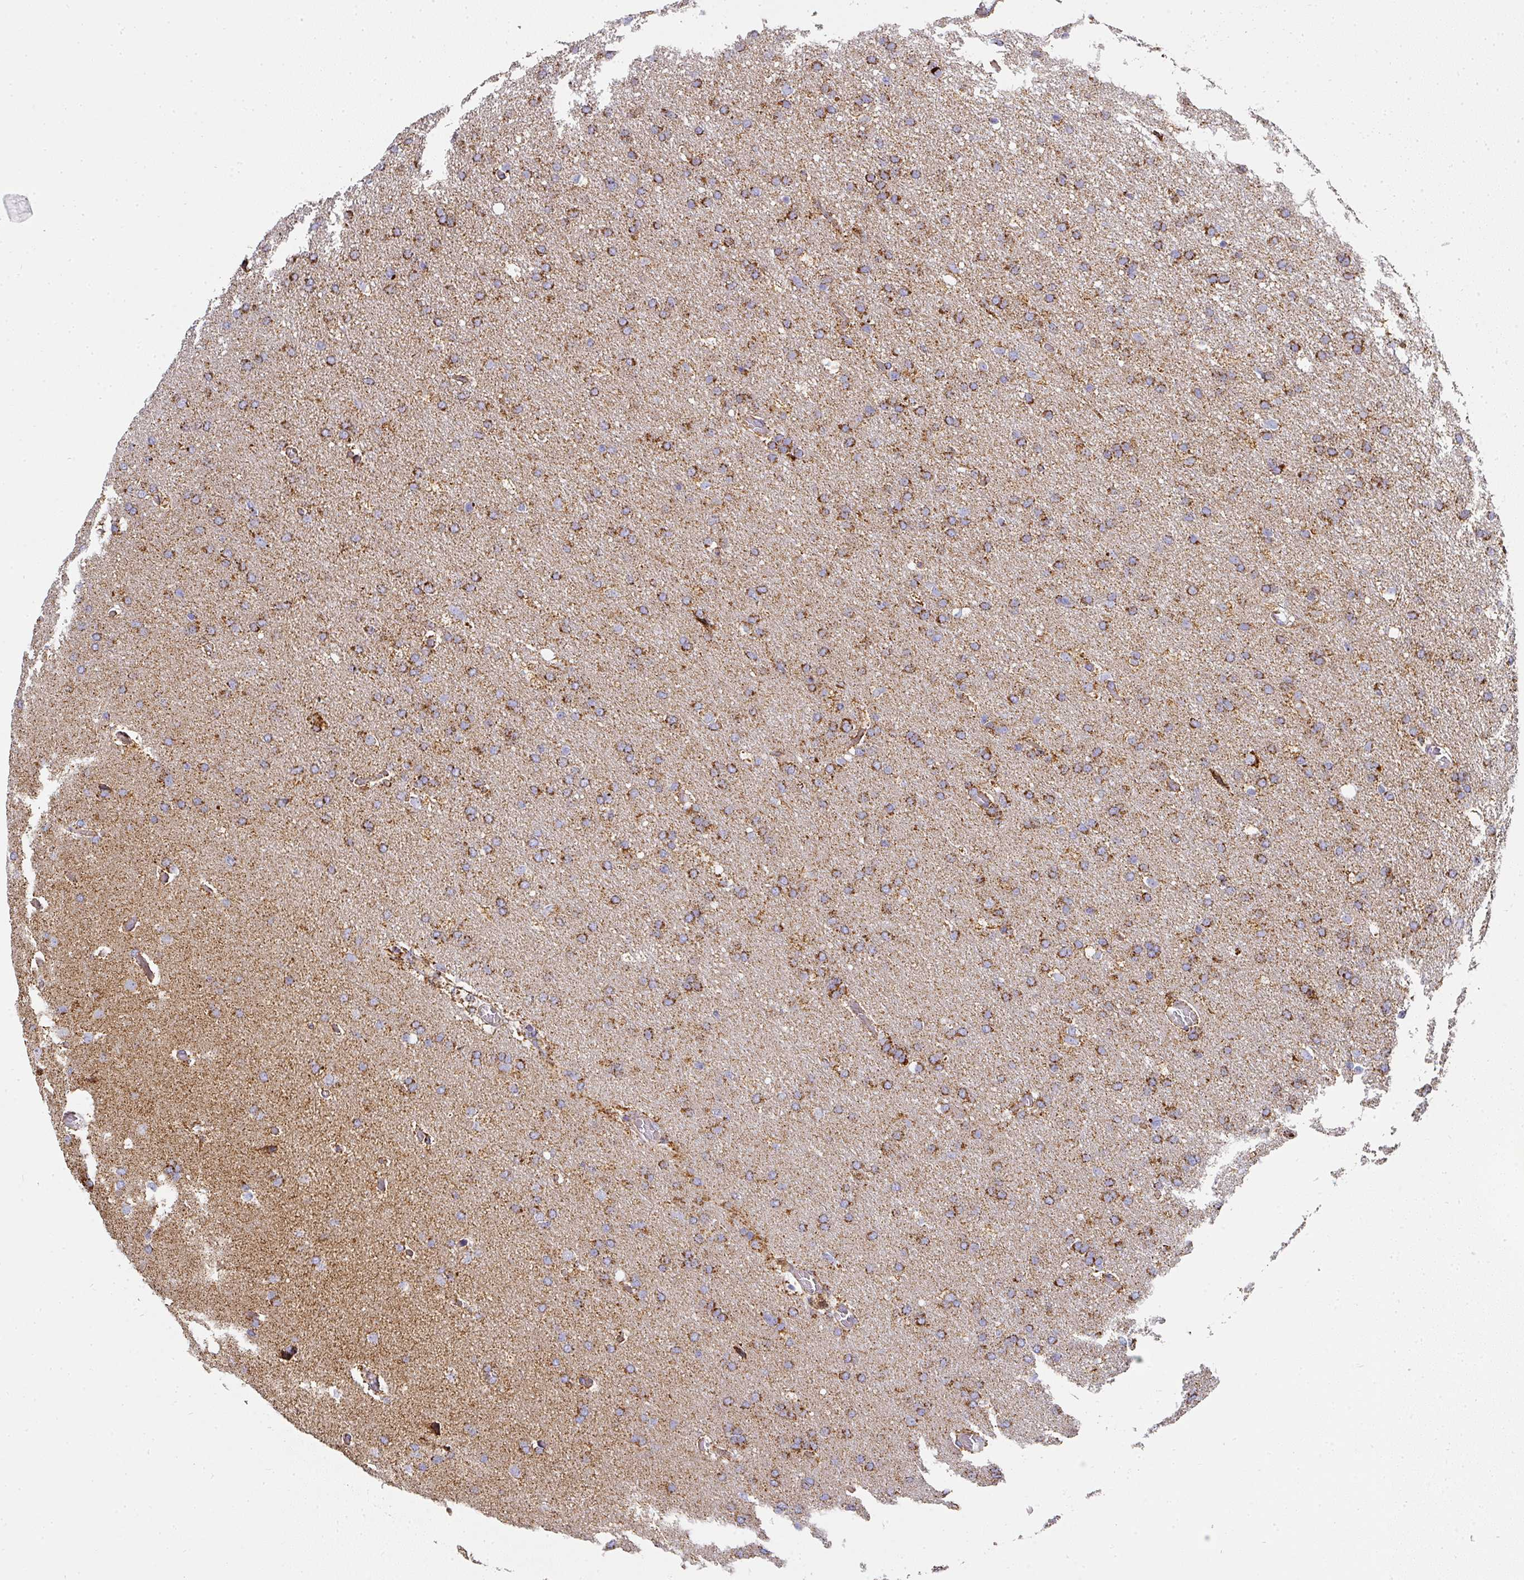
{"staining": {"intensity": "strong", "quantity": ">75%", "location": "cytoplasmic/membranous"}, "tissue": "glioma", "cell_type": "Tumor cells", "image_type": "cancer", "snomed": [{"axis": "morphology", "description": "Glioma, malignant, High grade"}, {"axis": "topography", "description": "Cerebral cortex"}], "caption": "High-grade glioma (malignant) stained with DAB immunohistochemistry (IHC) displays high levels of strong cytoplasmic/membranous staining in approximately >75% of tumor cells. The staining was performed using DAB to visualize the protein expression in brown, while the nuclei were stained in blue with hematoxylin (Magnification: 20x).", "gene": "UQCRFS1", "patient": {"sex": "female", "age": 36}}